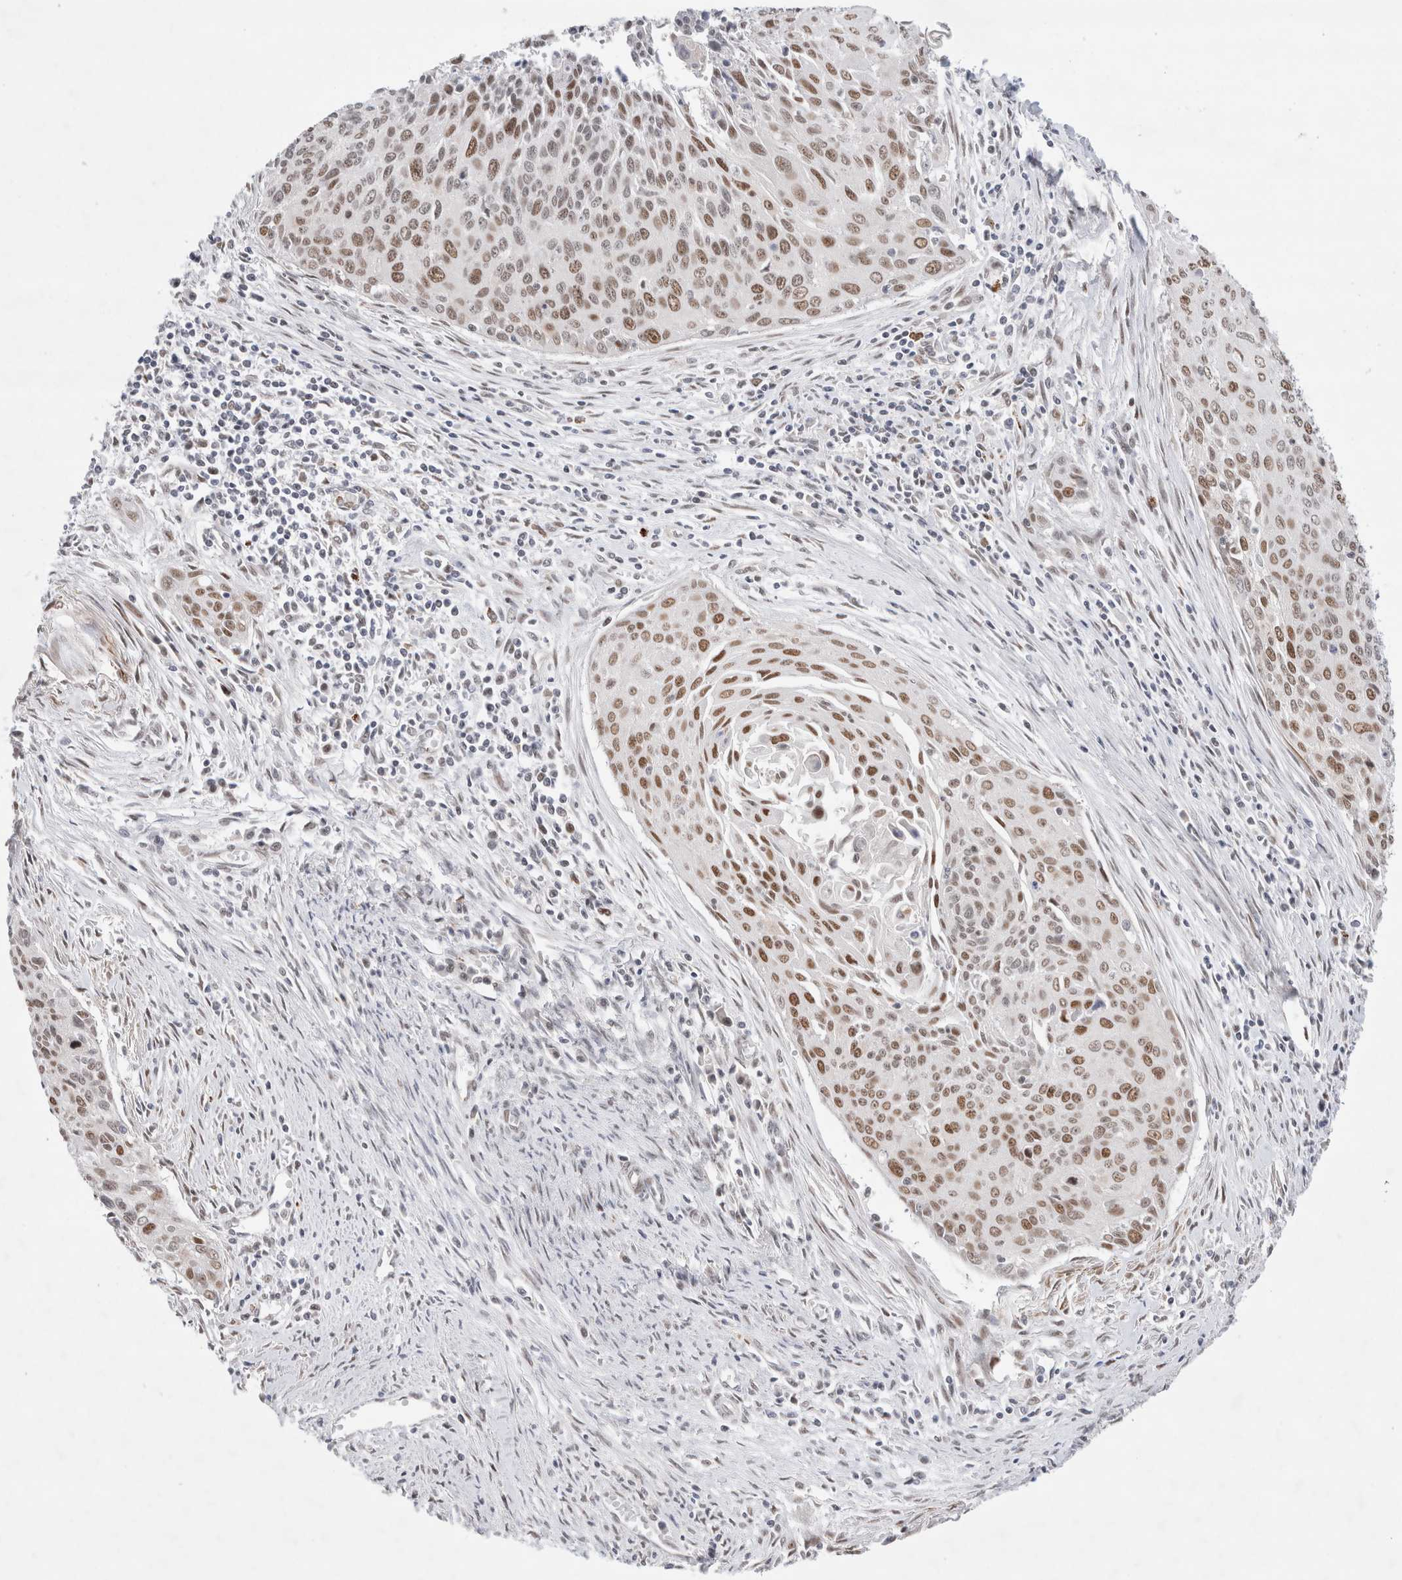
{"staining": {"intensity": "moderate", "quantity": ">75%", "location": "nuclear"}, "tissue": "cervical cancer", "cell_type": "Tumor cells", "image_type": "cancer", "snomed": [{"axis": "morphology", "description": "Squamous cell carcinoma, NOS"}, {"axis": "topography", "description": "Cervix"}], "caption": "Immunohistochemical staining of human cervical cancer reveals medium levels of moderate nuclear protein expression in about >75% of tumor cells.", "gene": "KNL1", "patient": {"sex": "female", "age": 55}}